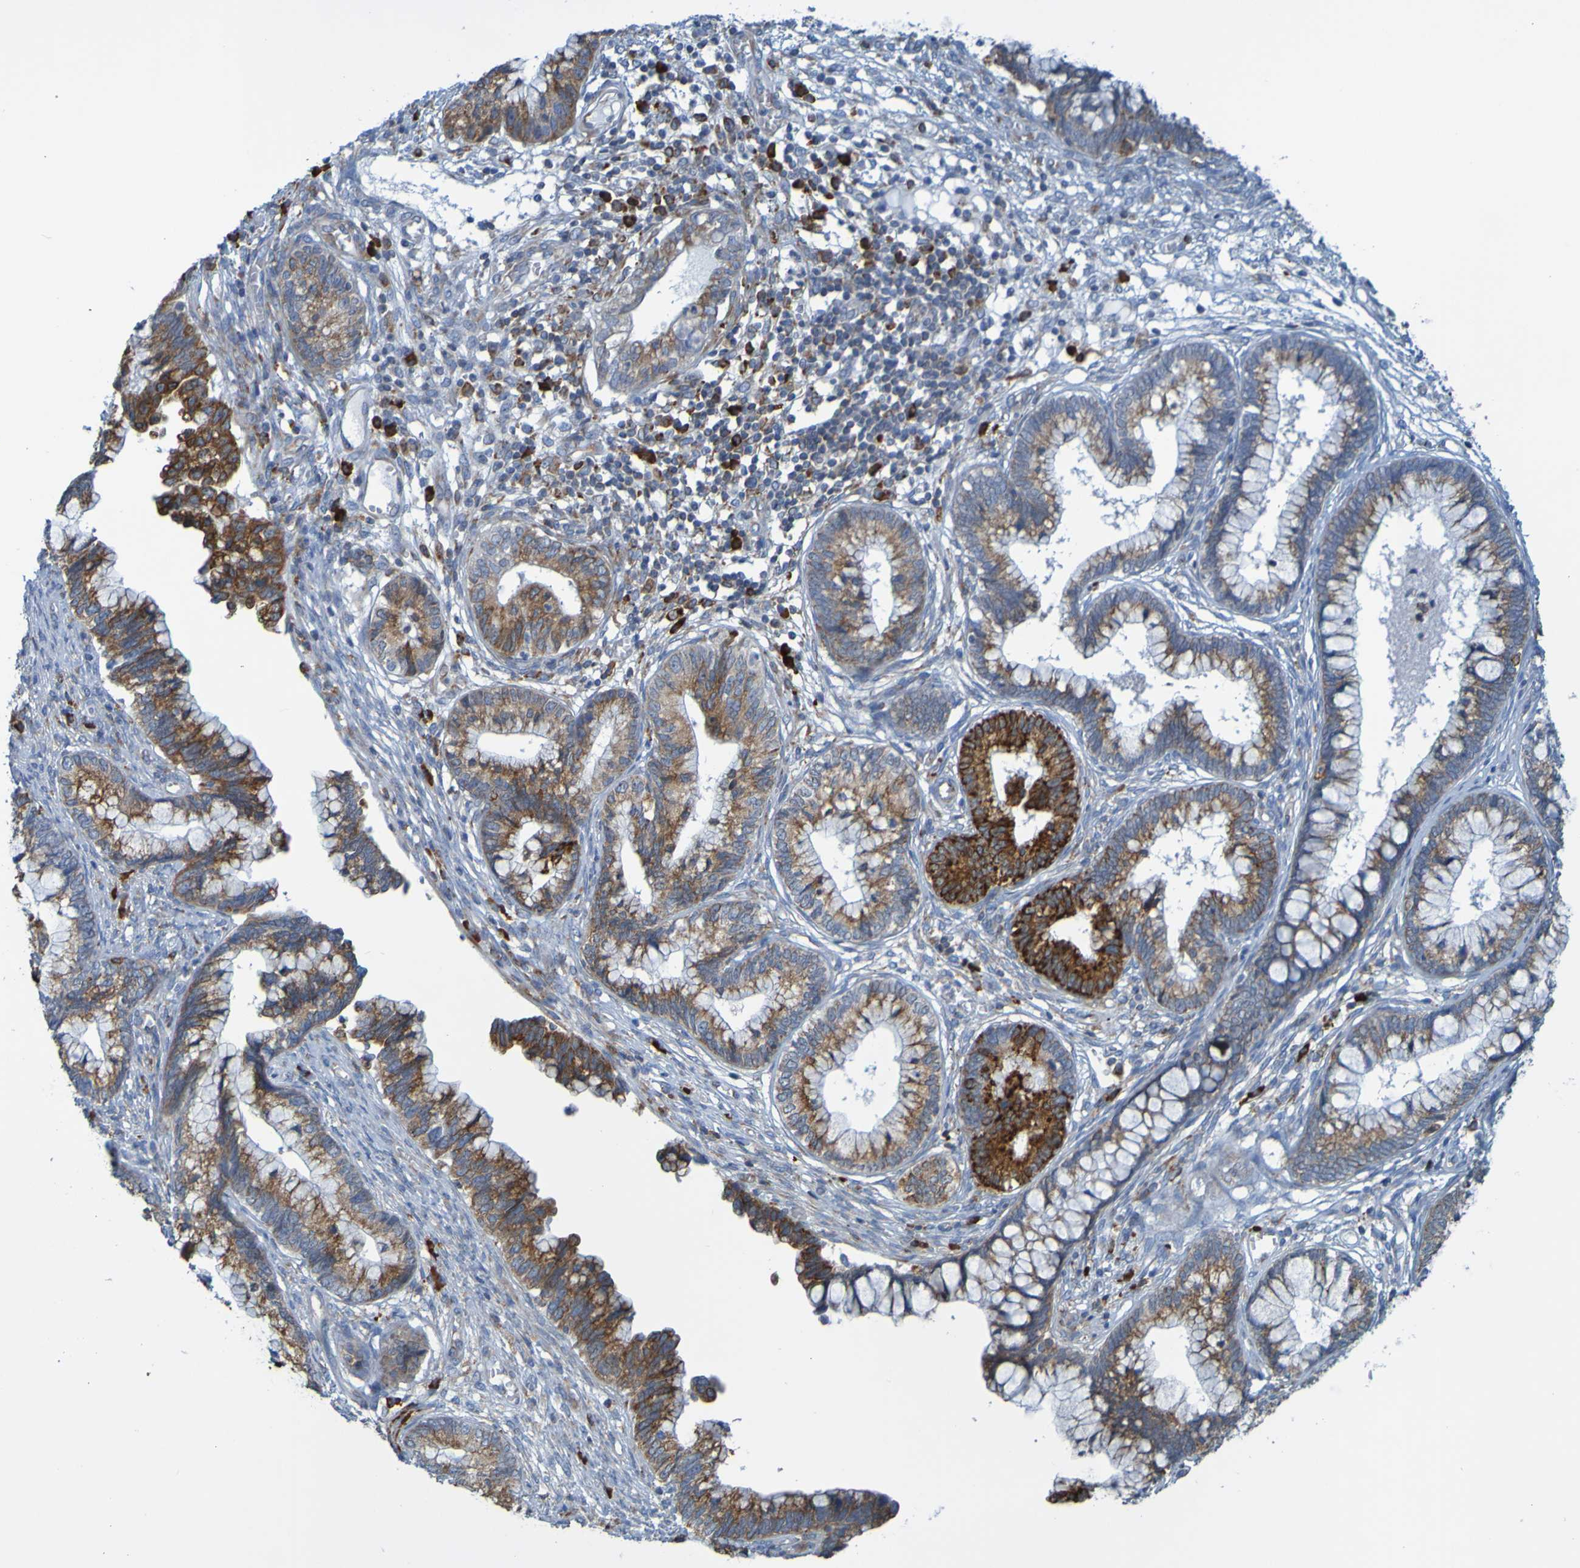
{"staining": {"intensity": "weak", "quantity": "25%-75%", "location": "cytoplasmic/membranous"}, "tissue": "cervical cancer", "cell_type": "Tumor cells", "image_type": "cancer", "snomed": [{"axis": "morphology", "description": "Adenocarcinoma, NOS"}, {"axis": "topography", "description": "Cervix"}], "caption": "Adenocarcinoma (cervical) stained with a brown dye demonstrates weak cytoplasmic/membranous positive expression in about 25%-75% of tumor cells.", "gene": "SSR1", "patient": {"sex": "female", "age": 44}}